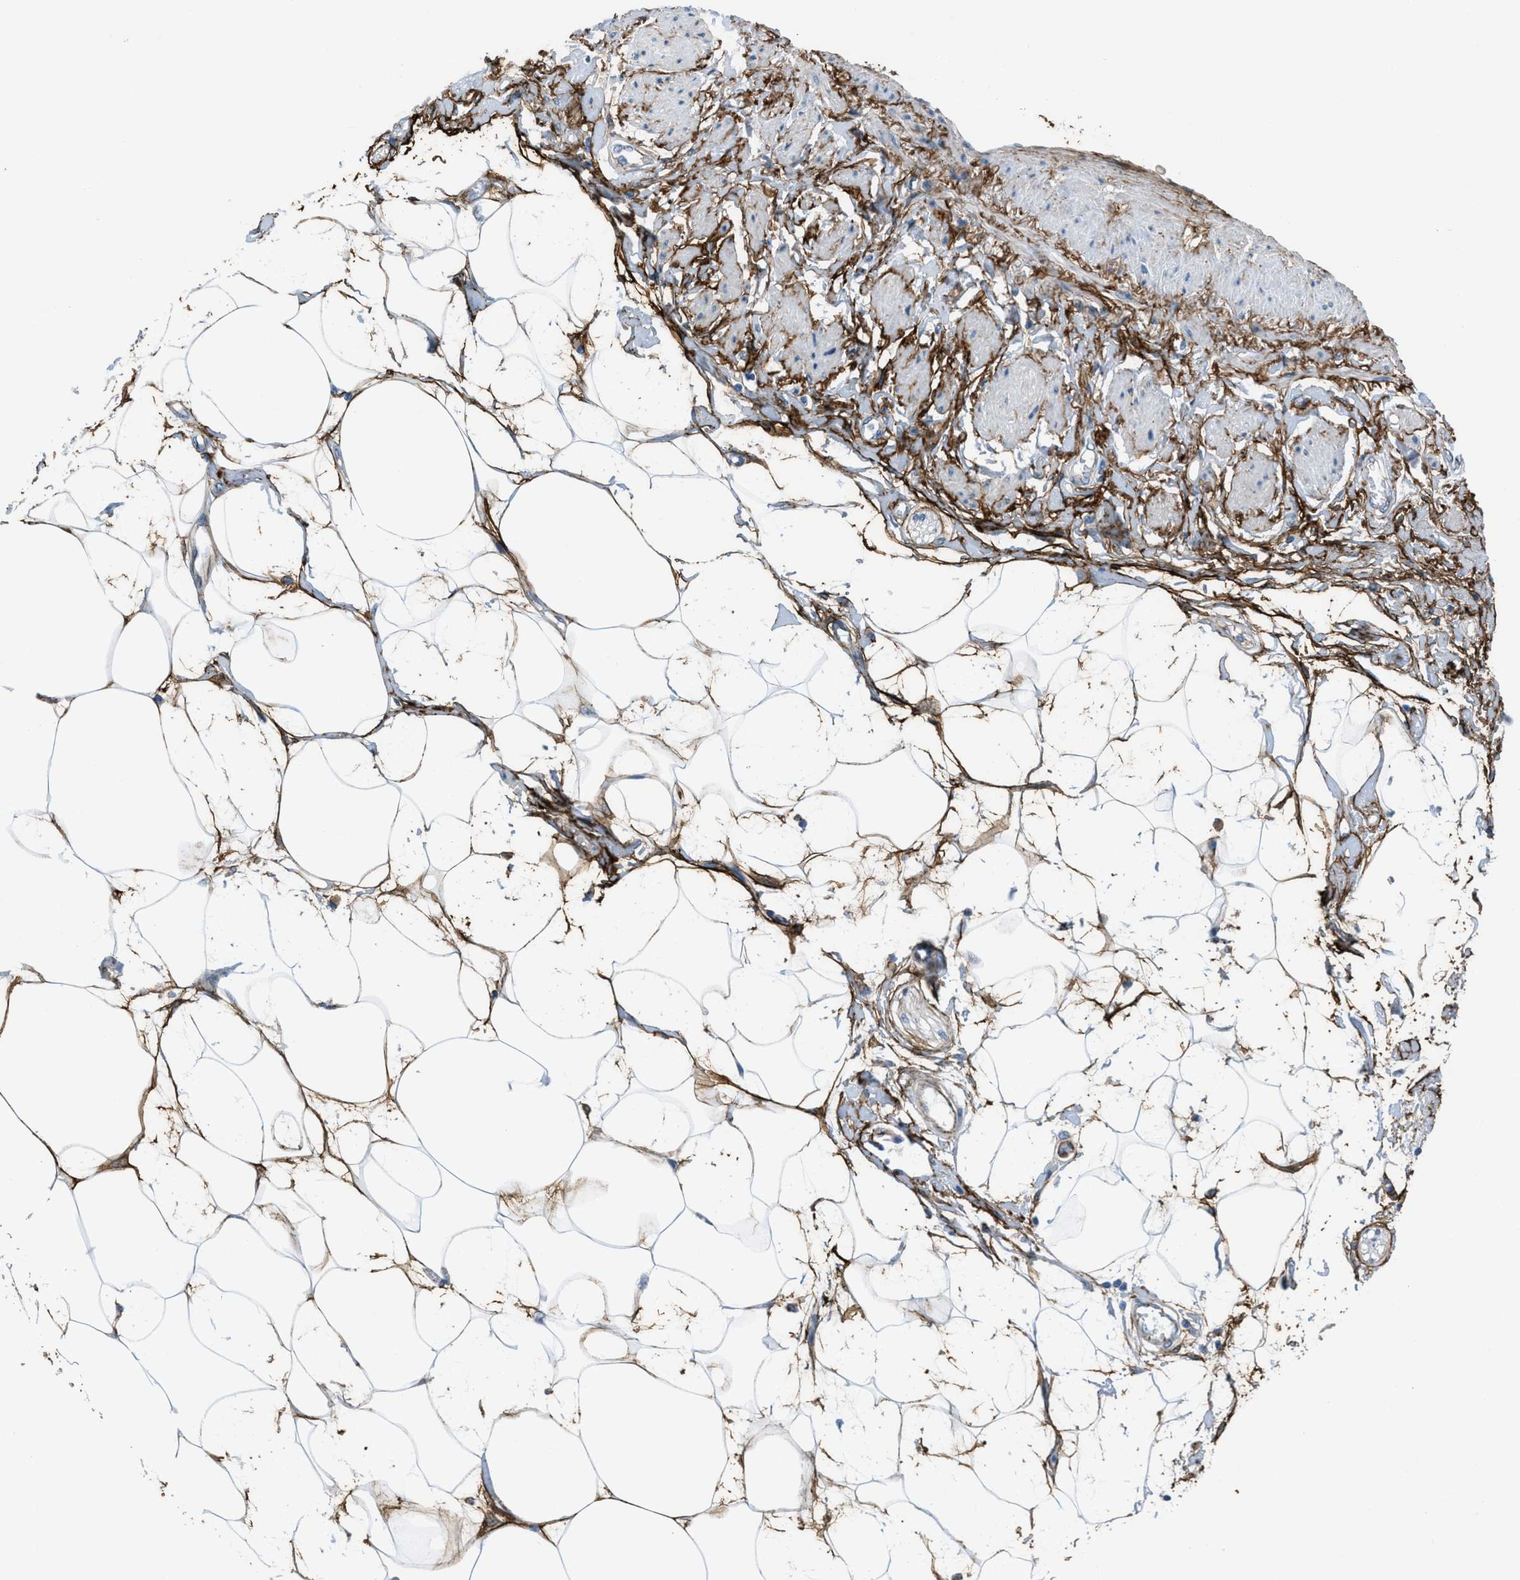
{"staining": {"intensity": "moderate", "quantity": ">75%", "location": "cytoplasmic/membranous"}, "tissue": "adipose tissue", "cell_type": "Adipocytes", "image_type": "normal", "snomed": [{"axis": "morphology", "description": "Normal tissue, NOS"}, {"axis": "morphology", "description": "Adenocarcinoma, NOS"}, {"axis": "topography", "description": "Duodenum"}, {"axis": "topography", "description": "Peripheral nerve tissue"}], "caption": "IHC staining of normal adipose tissue, which shows medium levels of moderate cytoplasmic/membranous positivity in approximately >75% of adipocytes indicating moderate cytoplasmic/membranous protein positivity. The staining was performed using DAB (brown) for protein detection and nuclei were counterstained in hematoxylin (blue).", "gene": "FBN1", "patient": {"sex": "female", "age": 60}}